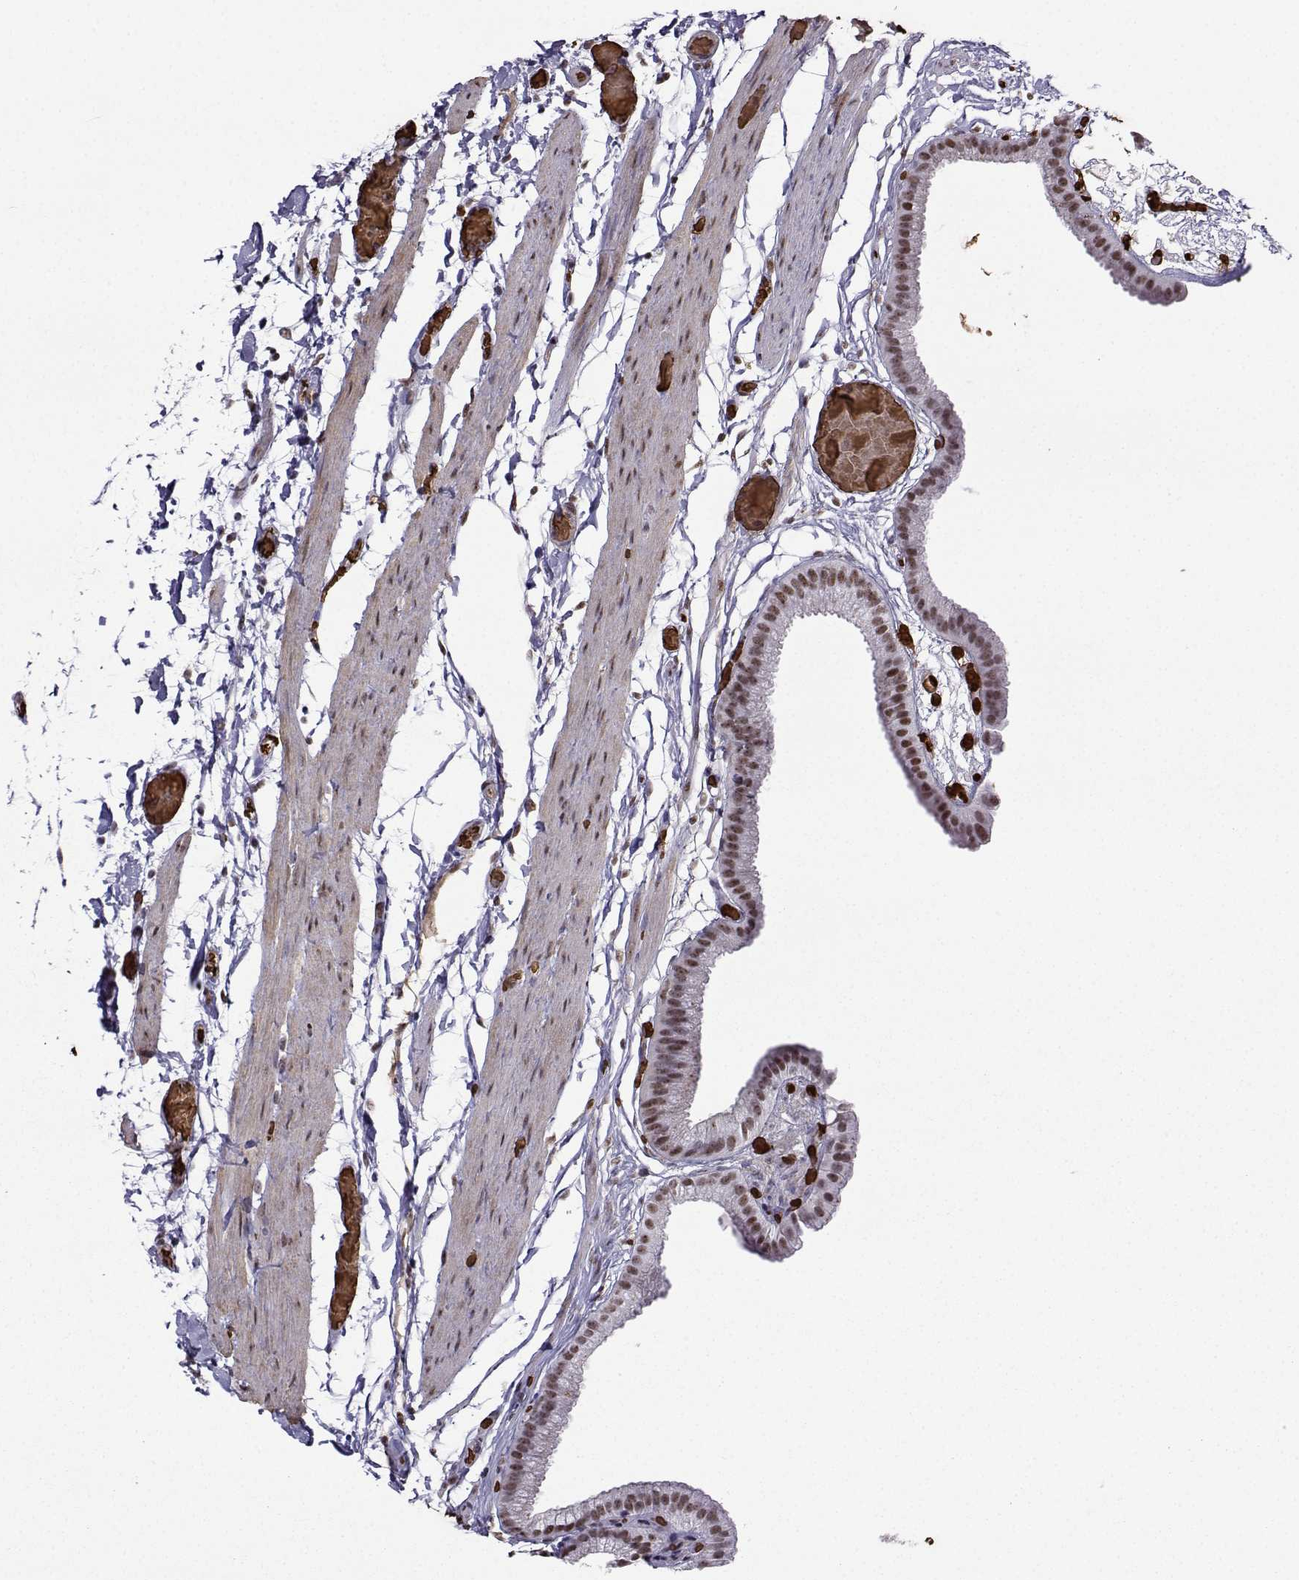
{"staining": {"intensity": "weak", "quantity": ">75%", "location": "nuclear"}, "tissue": "gallbladder", "cell_type": "Glandular cells", "image_type": "normal", "snomed": [{"axis": "morphology", "description": "Normal tissue, NOS"}, {"axis": "topography", "description": "Gallbladder"}], "caption": "Immunohistochemical staining of benign human gallbladder reveals weak nuclear protein positivity in about >75% of glandular cells.", "gene": "CCNK", "patient": {"sex": "female", "age": 45}}